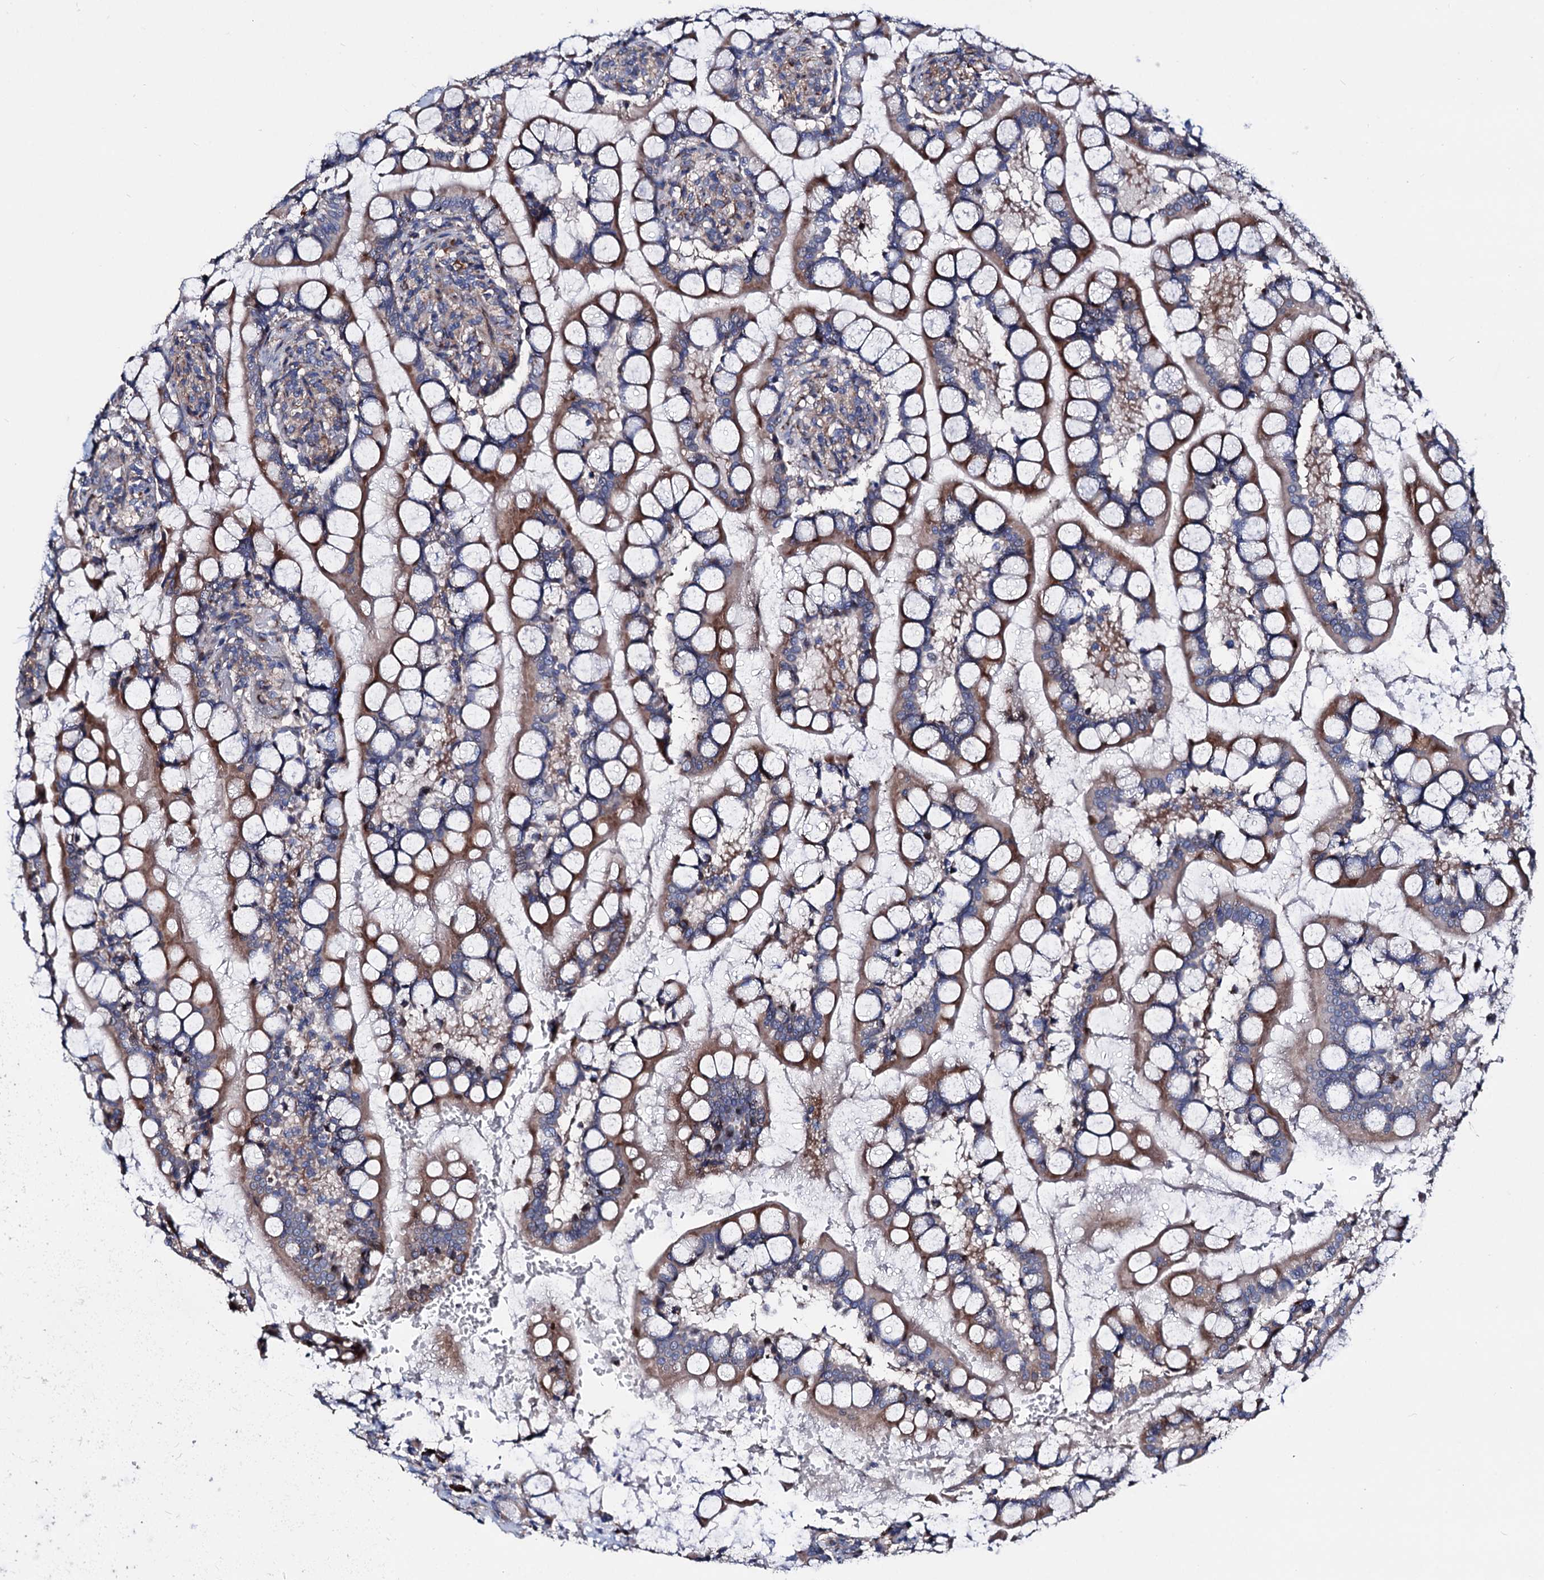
{"staining": {"intensity": "moderate", "quantity": ">75%", "location": "cytoplasmic/membranous"}, "tissue": "small intestine", "cell_type": "Glandular cells", "image_type": "normal", "snomed": [{"axis": "morphology", "description": "Normal tissue, NOS"}, {"axis": "topography", "description": "Small intestine"}], "caption": "High-power microscopy captured an immunohistochemistry (IHC) photomicrograph of normal small intestine, revealing moderate cytoplasmic/membranous positivity in approximately >75% of glandular cells. (DAB (3,3'-diaminobenzidine) IHC with brightfield microscopy, high magnification).", "gene": "AKAP11", "patient": {"sex": "male", "age": 52}}